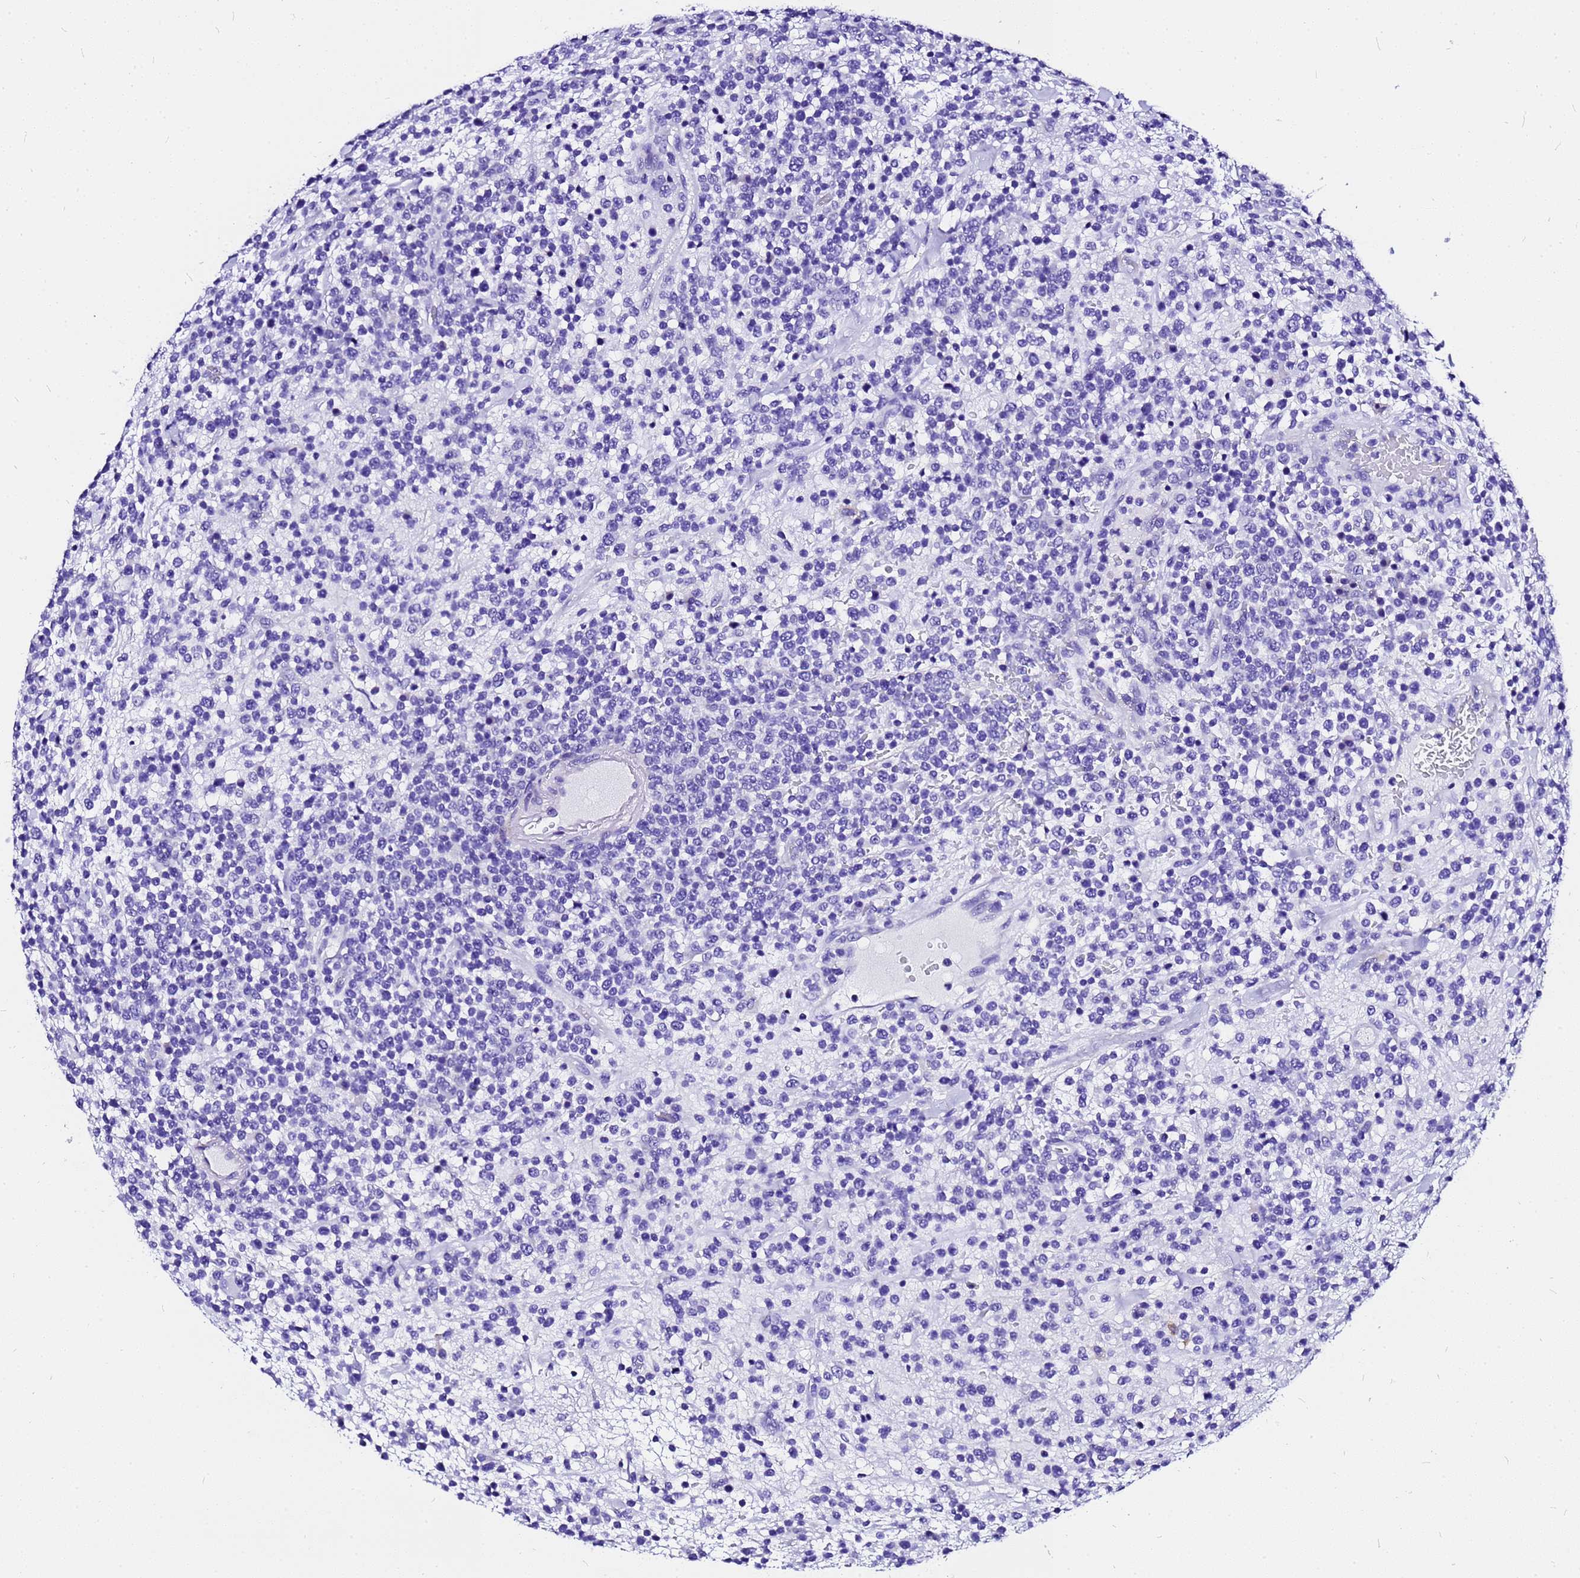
{"staining": {"intensity": "negative", "quantity": "none", "location": "none"}, "tissue": "lymphoma", "cell_type": "Tumor cells", "image_type": "cancer", "snomed": [{"axis": "morphology", "description": "Malignant lymphoma, non-Hodgkin's type, High grade"}, {"axis": "topography", "description": "Colon"}], "caption": "IHC photomicrograph of lymphoma stained for a protein (brown), which reveals no expression in tumor cells. (DAB immunohistochemistry (IHC) with hematoxylin counter stain).", "gene": "HERC4", "patient": {"sex": "female", "age": 53}}